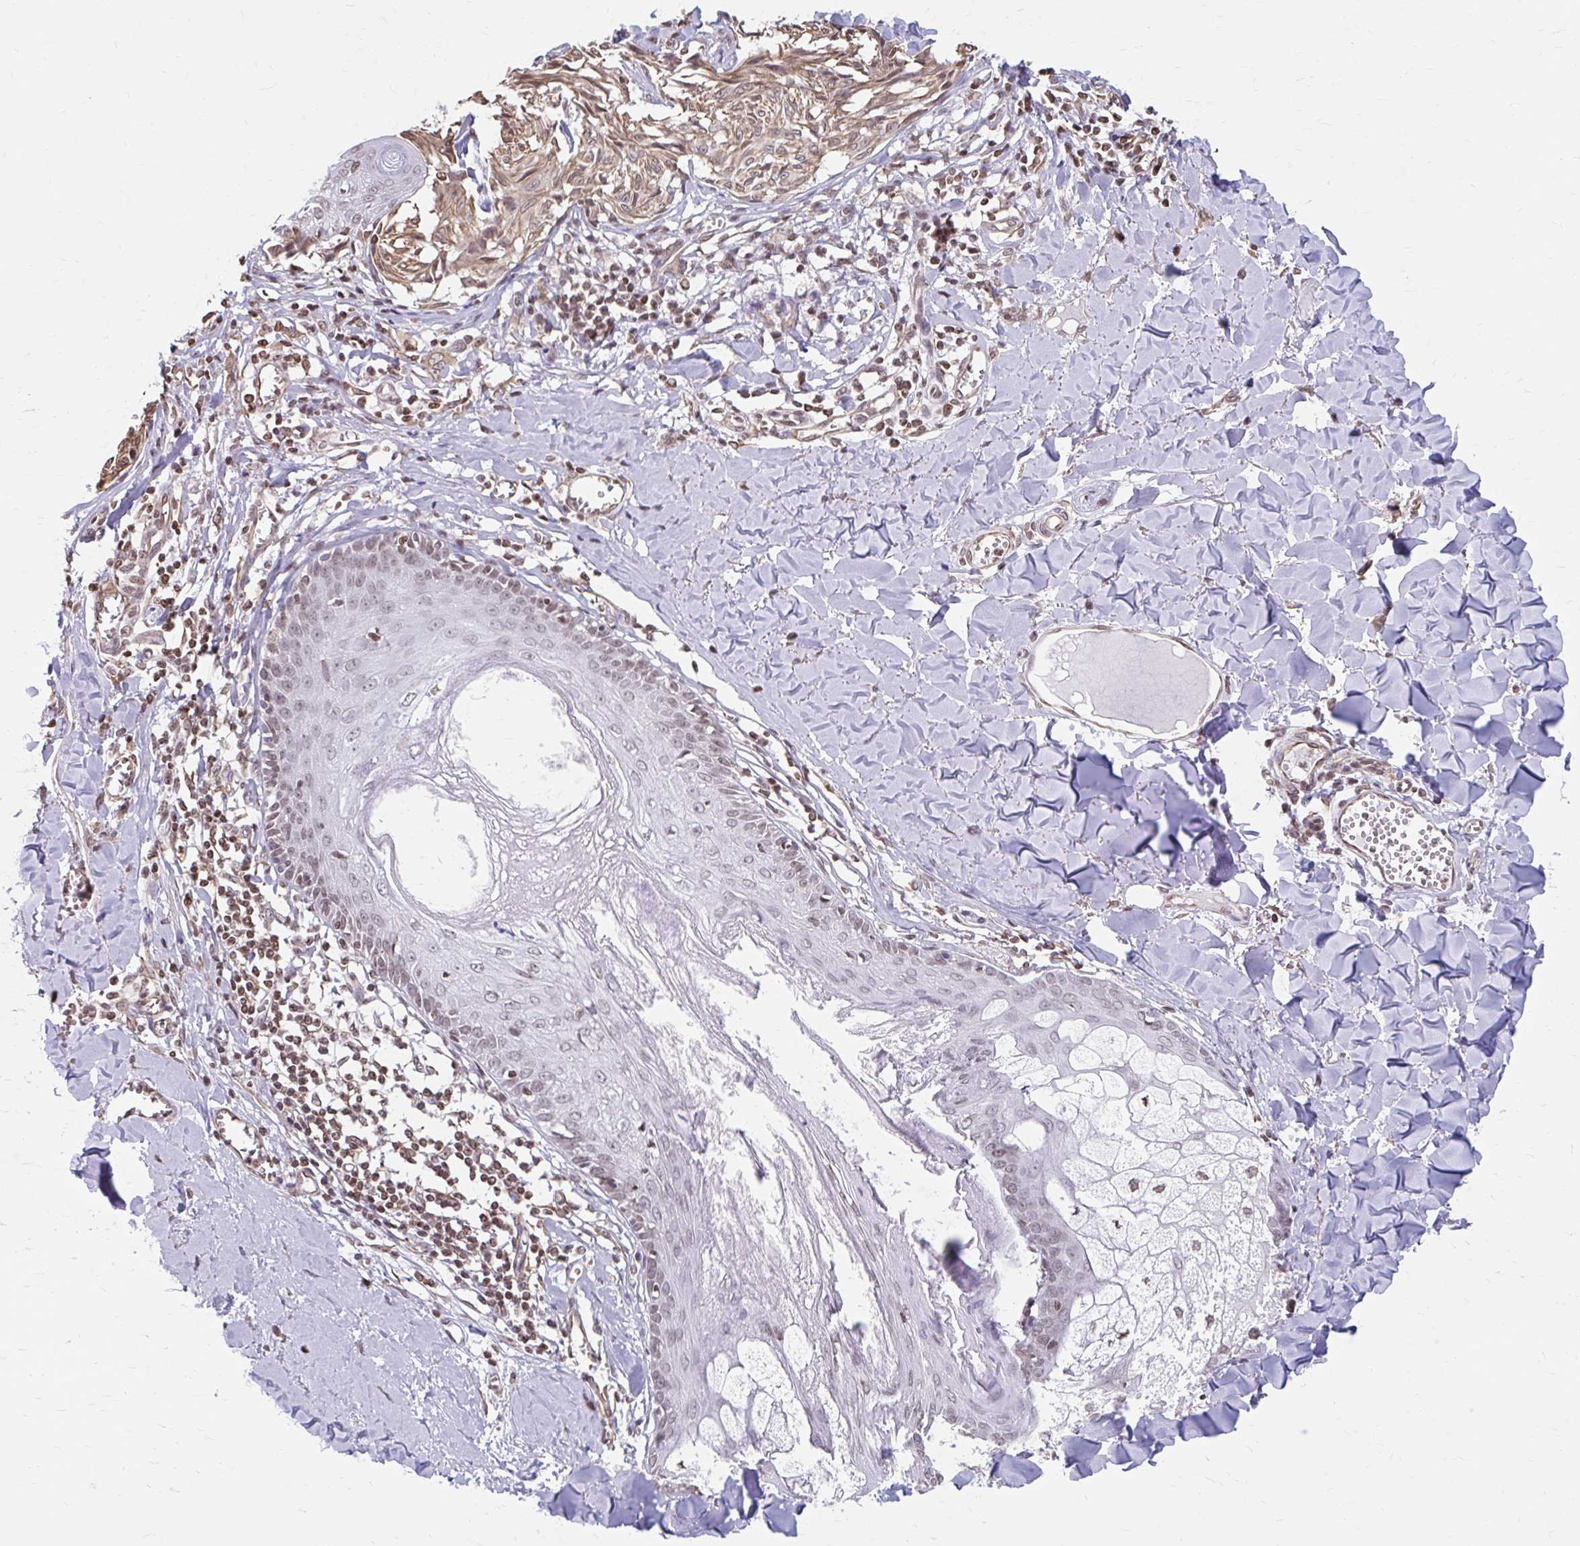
{"staining": {"intensity": "moderate", "quantity": ">75%", "location": "cytoplasmic/membranous,nuclear"}, "tissue": "melanoma", "cell_type": "Tumor cells", "image_type": "cancer", "snomed": [{"axis": "morphology", "description": "Malignant melanoma, NOS"}, {"axis": "topography", "description": "Skin"}], "caption": "Protein expression analysis of human melanoma reveals moderate cytoplasmic/membranous and nuclear expression in about >75% of tumor cells. (DAB (3,3'-diaminobenzidine) = brown stain, brightfield microscopy at high magnification).", "gene": "ORC3", "patient": {"sex": "female", "age": 43}}